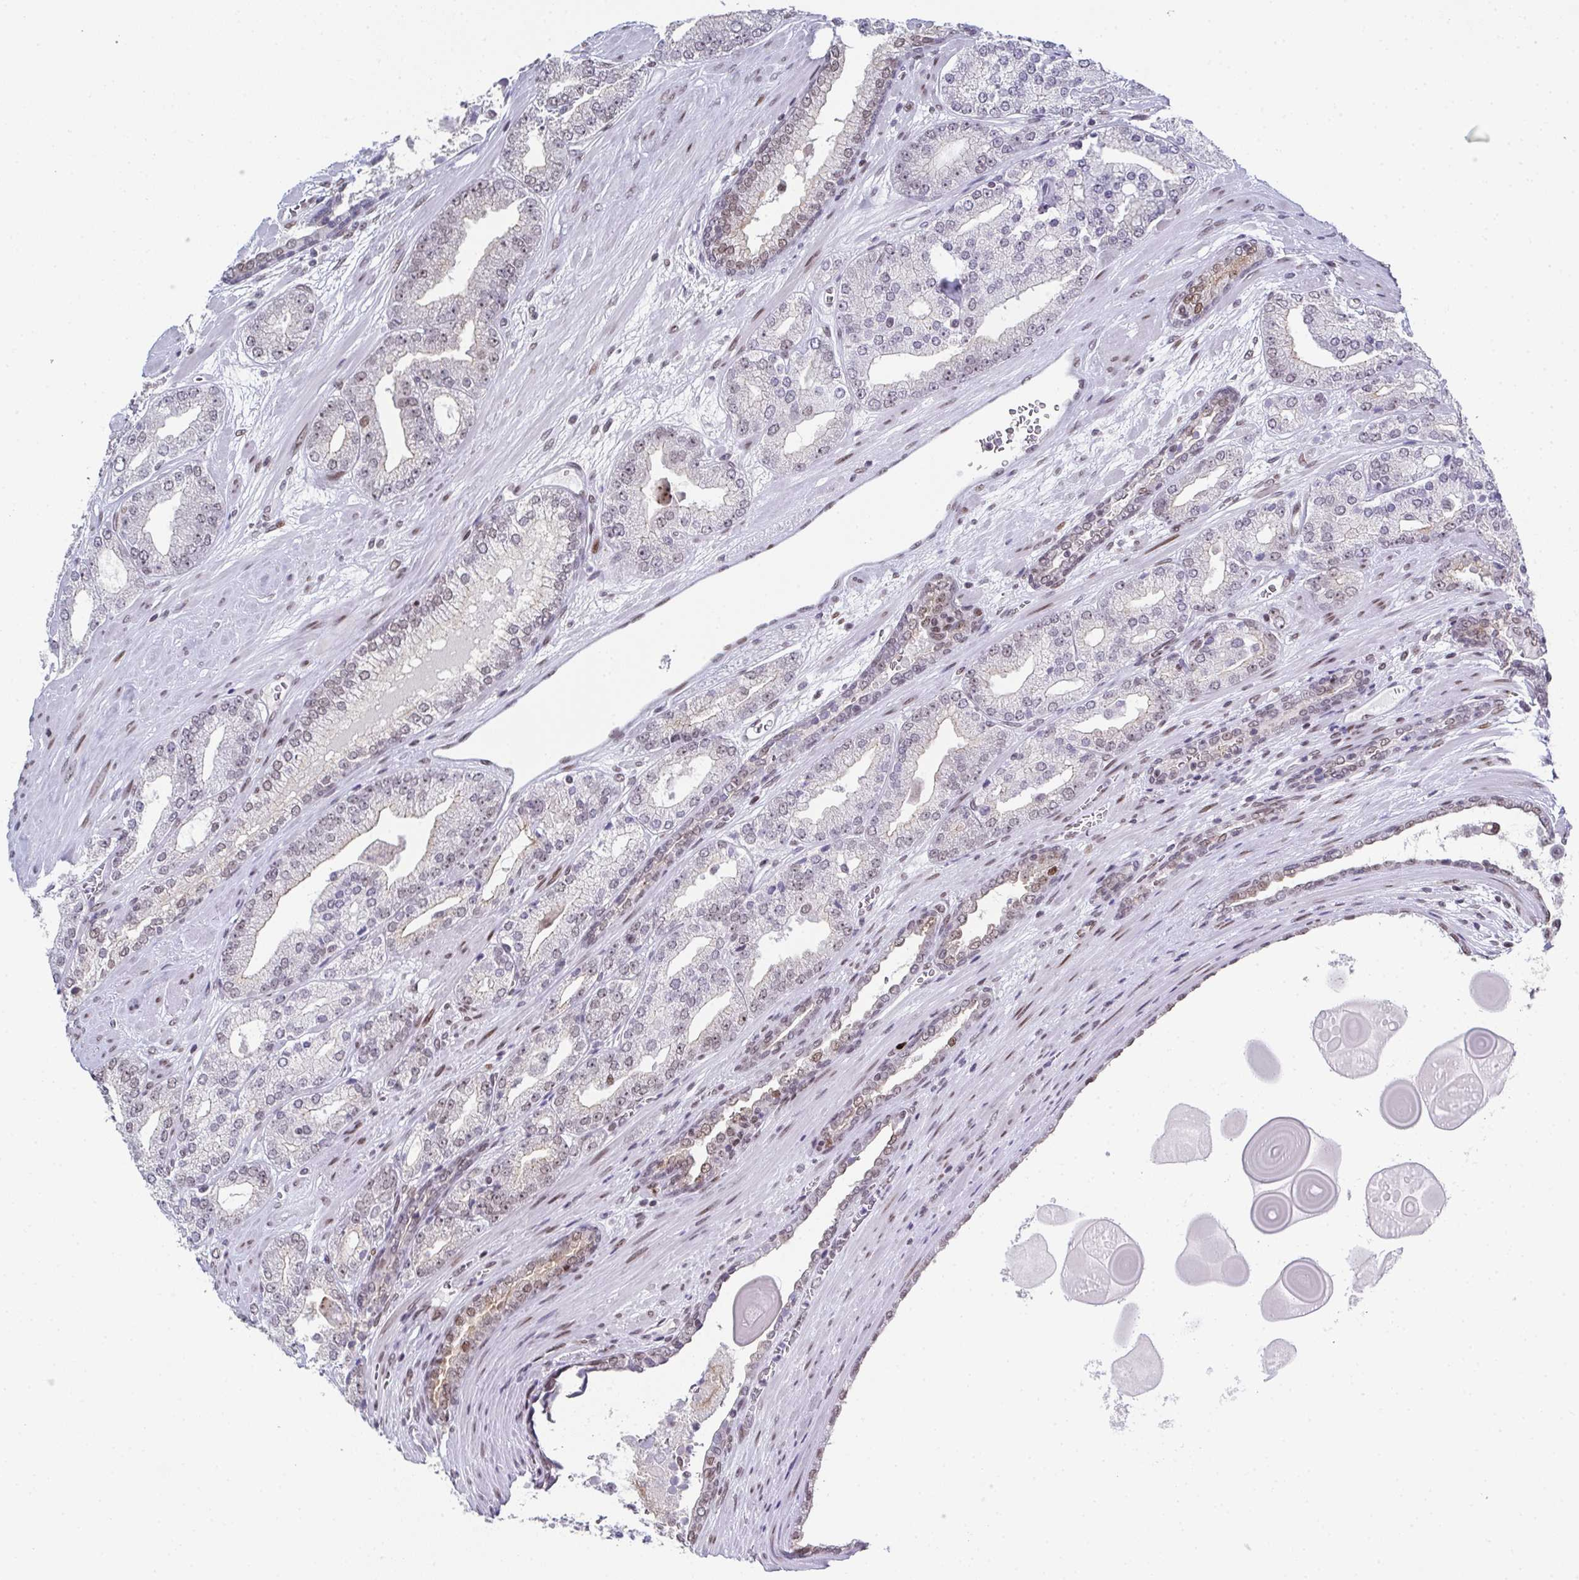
{"staining": {"intensity": "negative", "quantity": "none", "location": "none"}, "tissue": "prostate cancer", "cell_type": "Tumor cells", "image_type": "cancer", "snomed": [{"axis": "morphology", "description": "Adenocarcinoma, High grade"}, {"axis": "topography", "description": "Prostate"}], "caption": "Adenocarcinoma (high-grade) (prostate) stained for a protein using immunohistochemistry (IHC) reveals no expression tumor cells.", "gene": "RB1", "patient": {"sex": "male", "age": 64}}